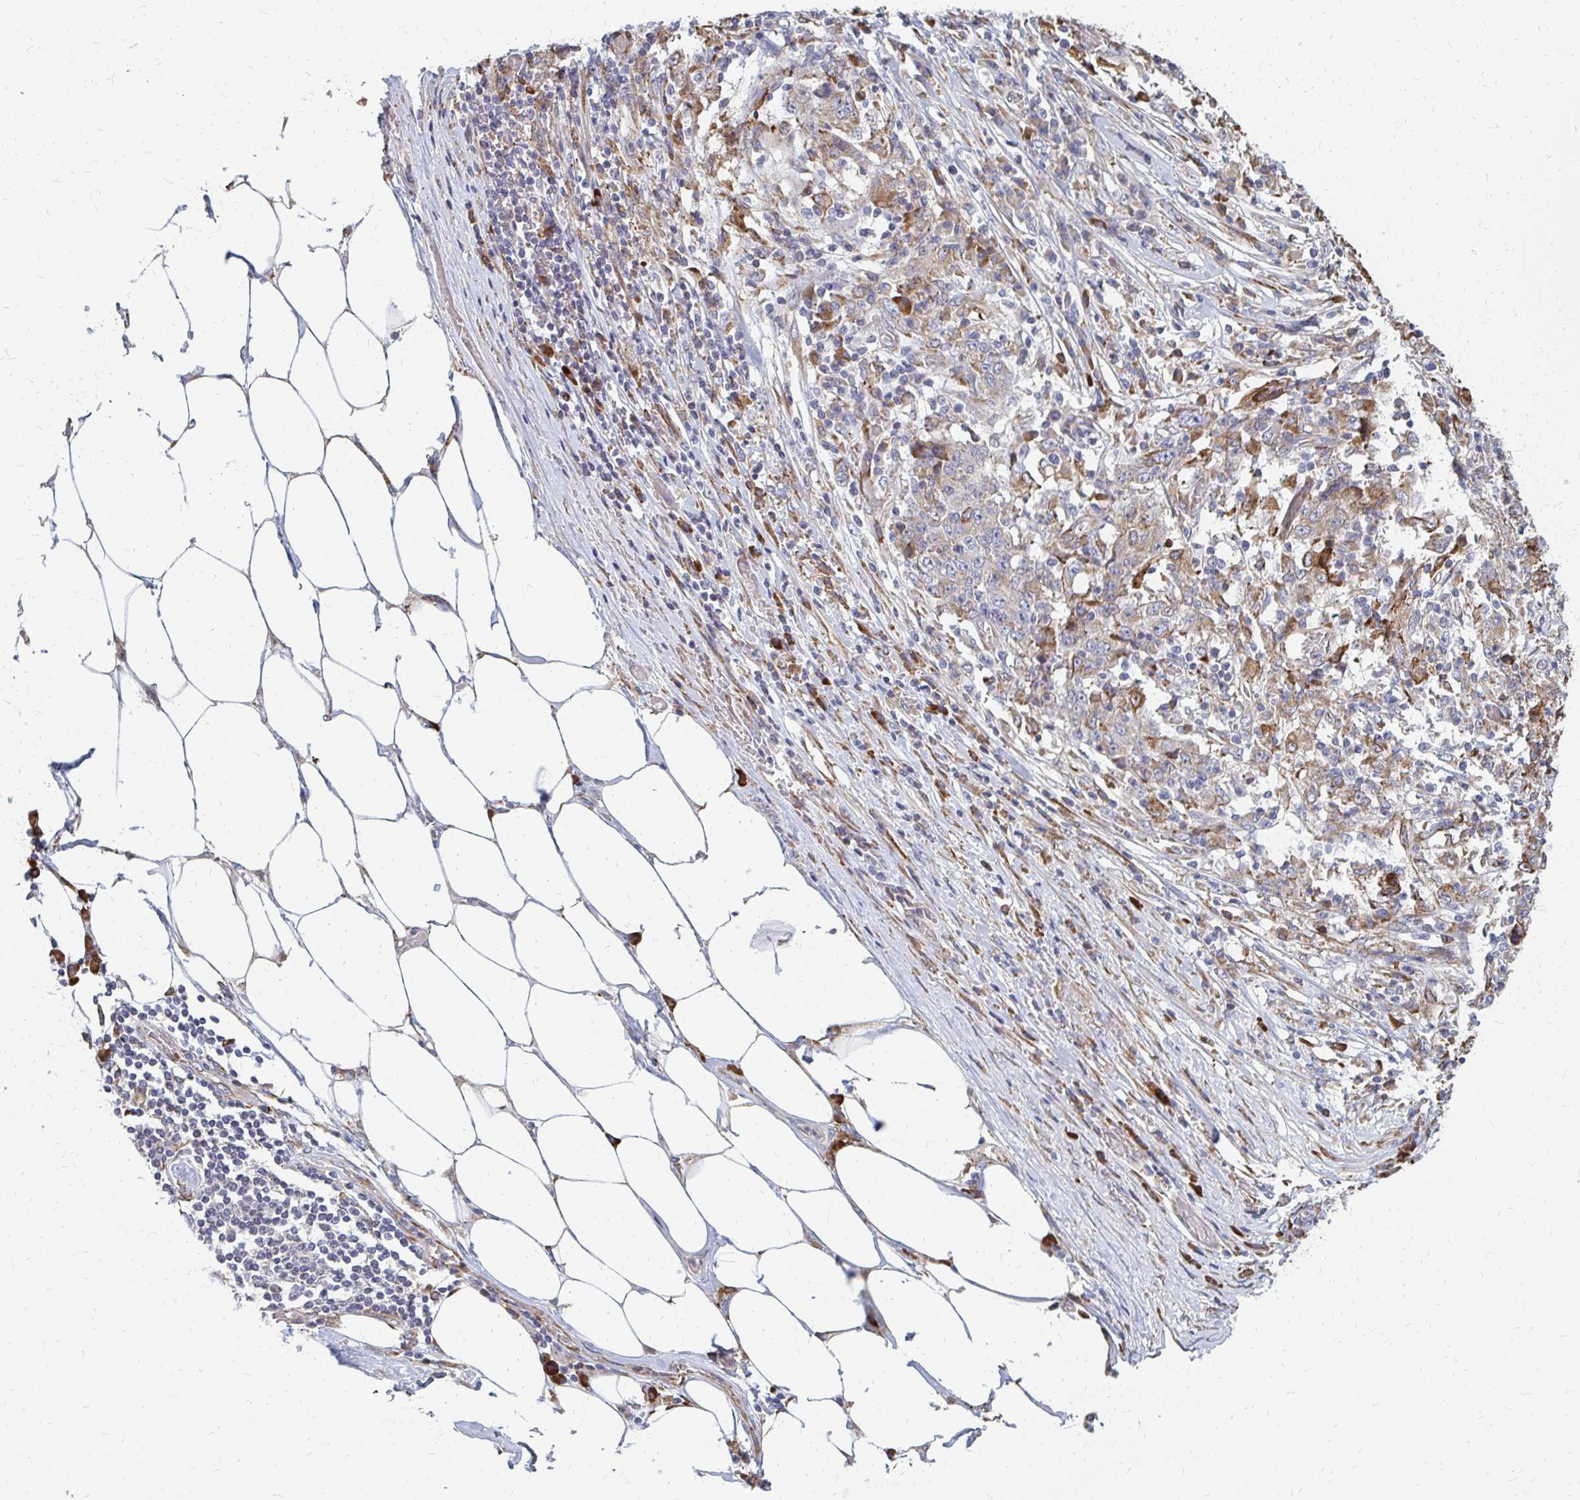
{"staining": {"intensity": "moderate", "quantity": "25%-75%", "location": "cytoplasmic/membranous"}, "tissue": "stomach cancer", "cell_type": "Tumor cells", "image_type": "cancer", "snomed": [{"axis": "morphology", "description": "Adenocarcinoma, NOS"}, {"axis": "topography", "description": "Stomach"}], "caption": "Moderate cytoplasmic/membranous expression for a protein is appreciated in approximately 25%-75% of tumor cells of adenocarcinoma (stomach) using IHC.", "gene": "PPP1R13L", "patient": {"sex": "male", "age": 59}}